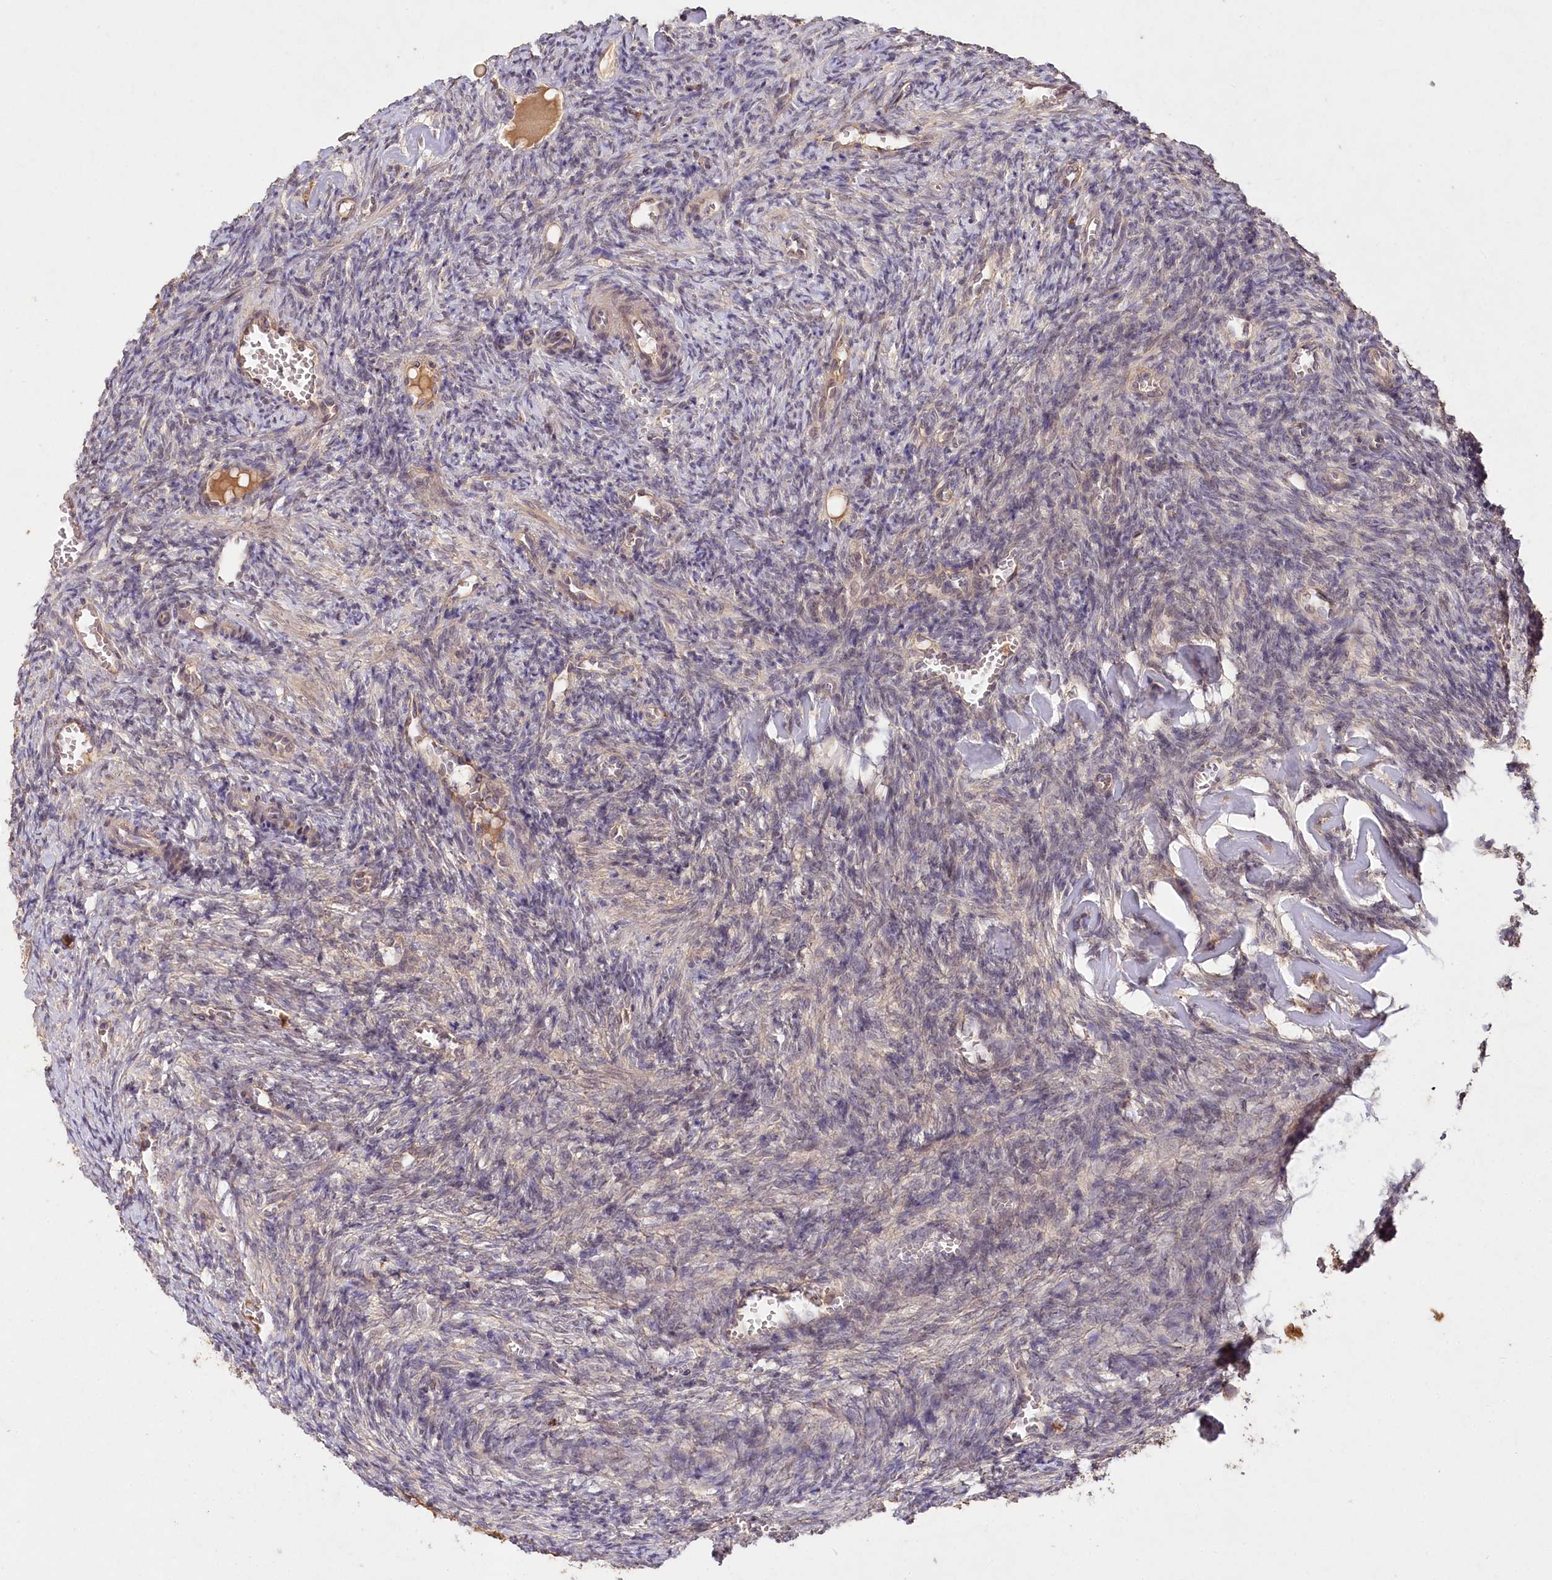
{"staining": {"intensity": "negative", "quantity": "none", "location": "none"}, "tissue": "ovary", "cell_type": "Ovarian stroma cells", "image_type": "normal", "snomed": [{"axis": "morphology", "description": "Normal tissue, NOS"}, {"axis": "topography", "description": "Ovary"}], "caption": "There is no significant expression in ovarian stroma cells of ovary. Brightfield microscopy of immunohistochemistry stained with DAB (3,3'-diaminobenzidine) (brown) and hematoxylin (blue), captured at high magnification.", "gene": "IRAK1BP1", "patient": {"sex": "female", "age": 27}}